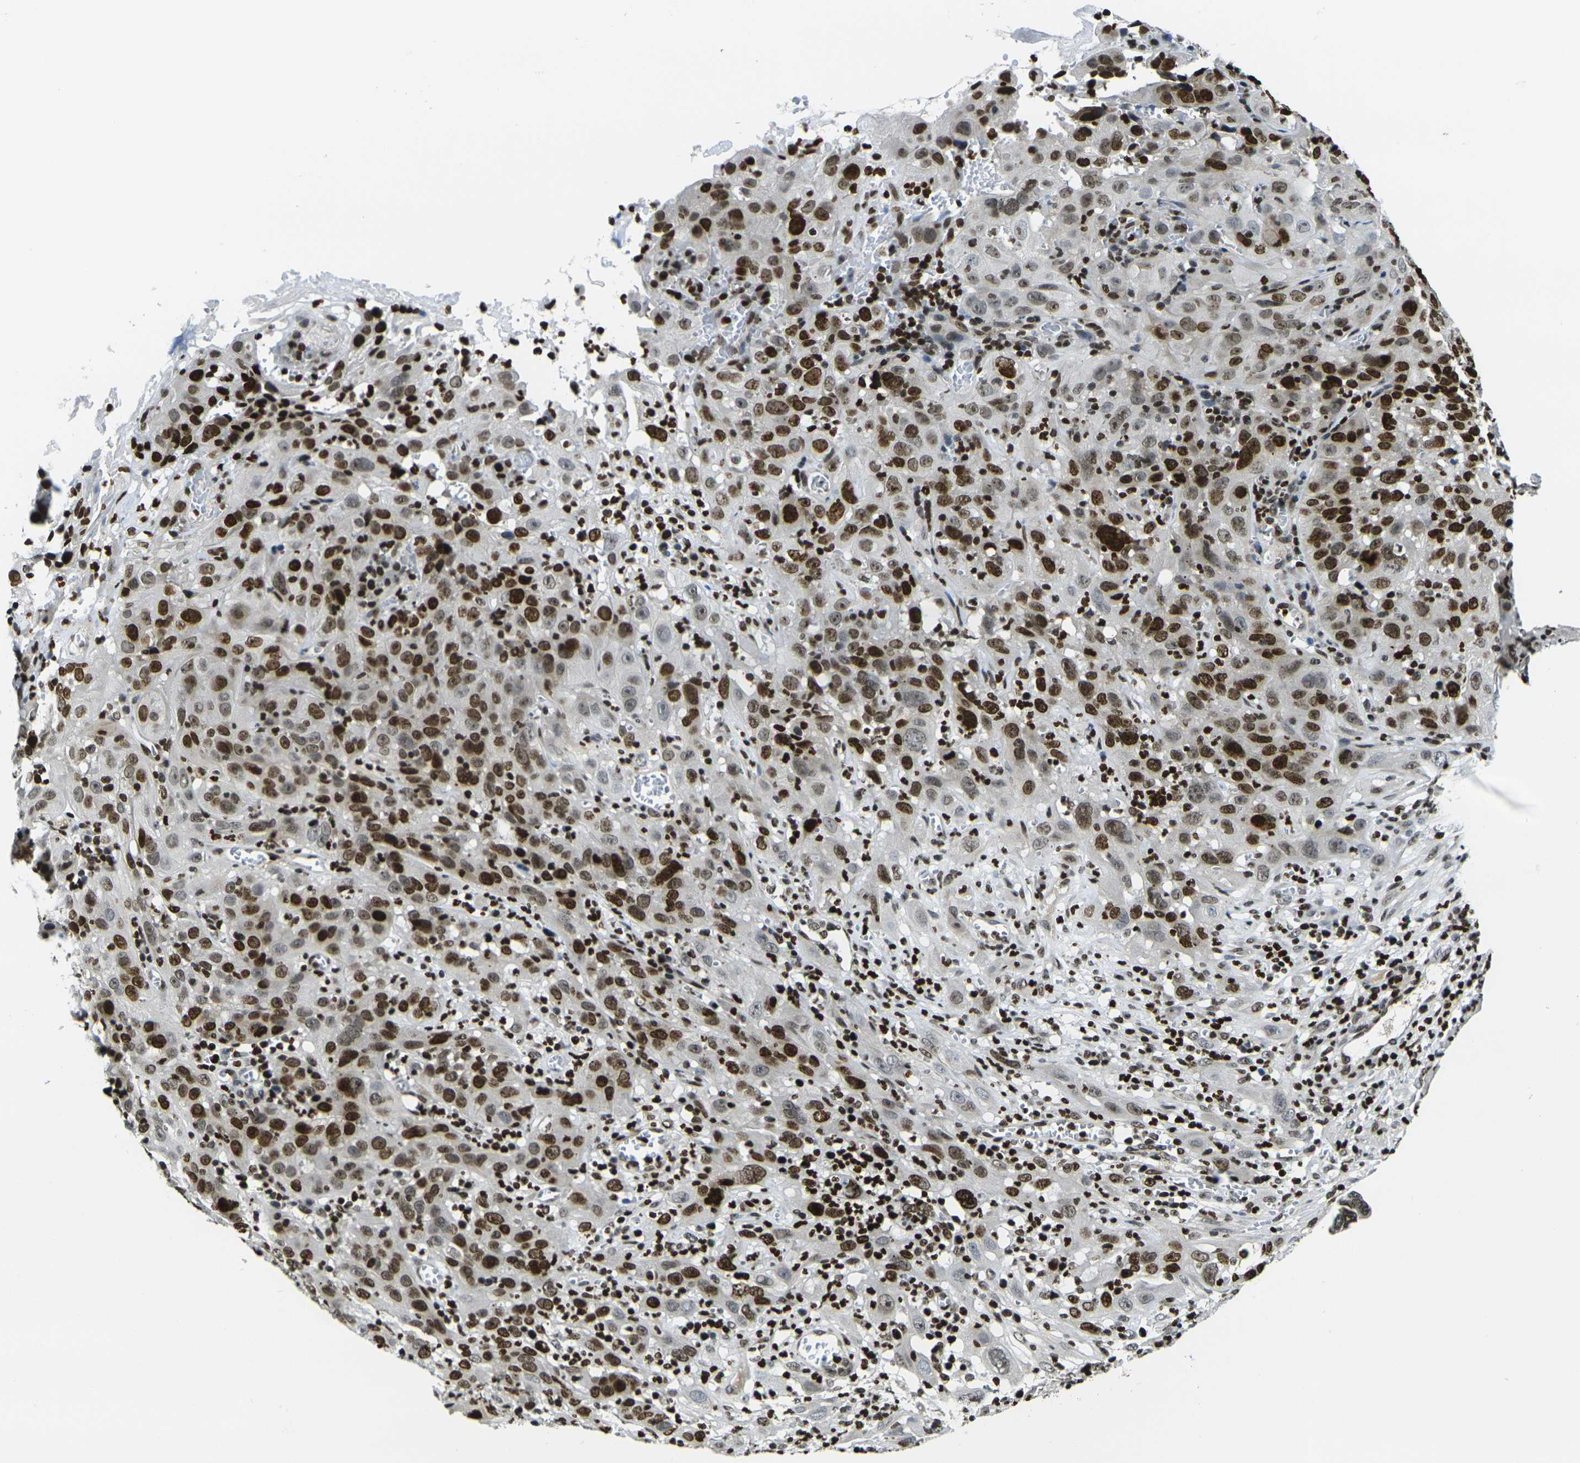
{"staining": {"intensity": "strong", "quantity": ">75%", "location": "nuclear"}, "tissue": "cervical cancer", "cell_type": "Tumor cells", "image_type": "cancer", "snomed": [{"axis": "morphology", "description": "Squamous cell carcinoma, NOS"}, {"axis": "topography", "description": "Cervix"}], "caption": "Immunohistochemical staining of cervical cancer (squamous cell carcinoma) demonstrates high levels of strong nuclear expression in about >75% of tumor cells. (Brightfield microscopy of DAB IHC at high magnification).", "gene": "H1-10", "patient": {"sex": "female", "age": 32}}